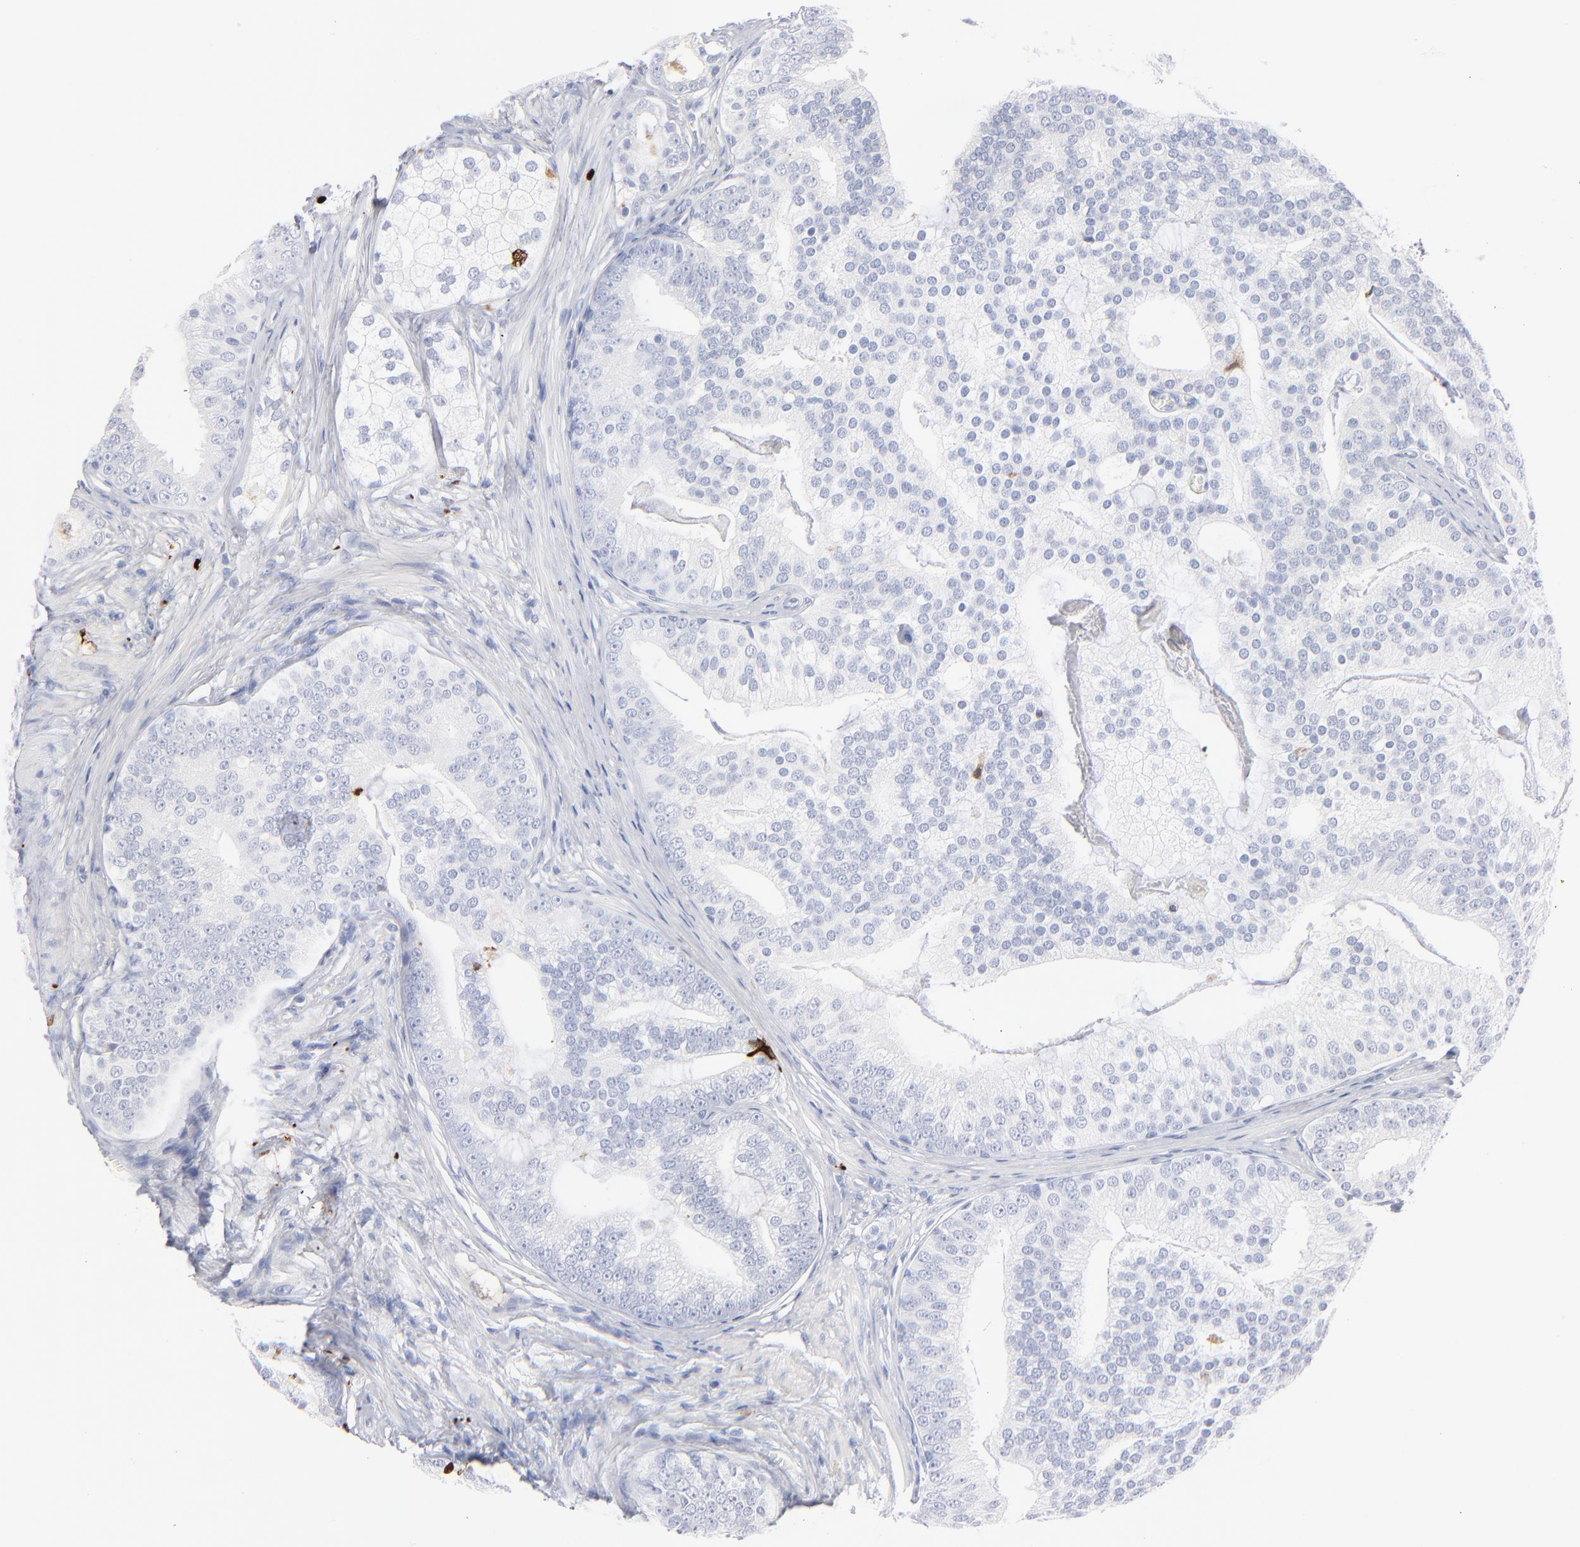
{"staining": {"intensity": "negative", "quantity": "none", "location": "none"}, "tissue": "prostate cancer", "cell_type": "Tumor cells", "image_type": "cancer", "snomed": [{"axis": "morphology", "description": "Adenocarcinoma, Low grade"}, {"axis": "topography", "description": "Prostate"}], "caption": "Immunohistochemistry micrograph of neoplastic tissue: low-grade adenocarcinoma (prostate) stained with DAB exhibits no significant protein staining in tumor cells.", "gene": "APOH", "patient": {"sex": "male", "age": 58}}